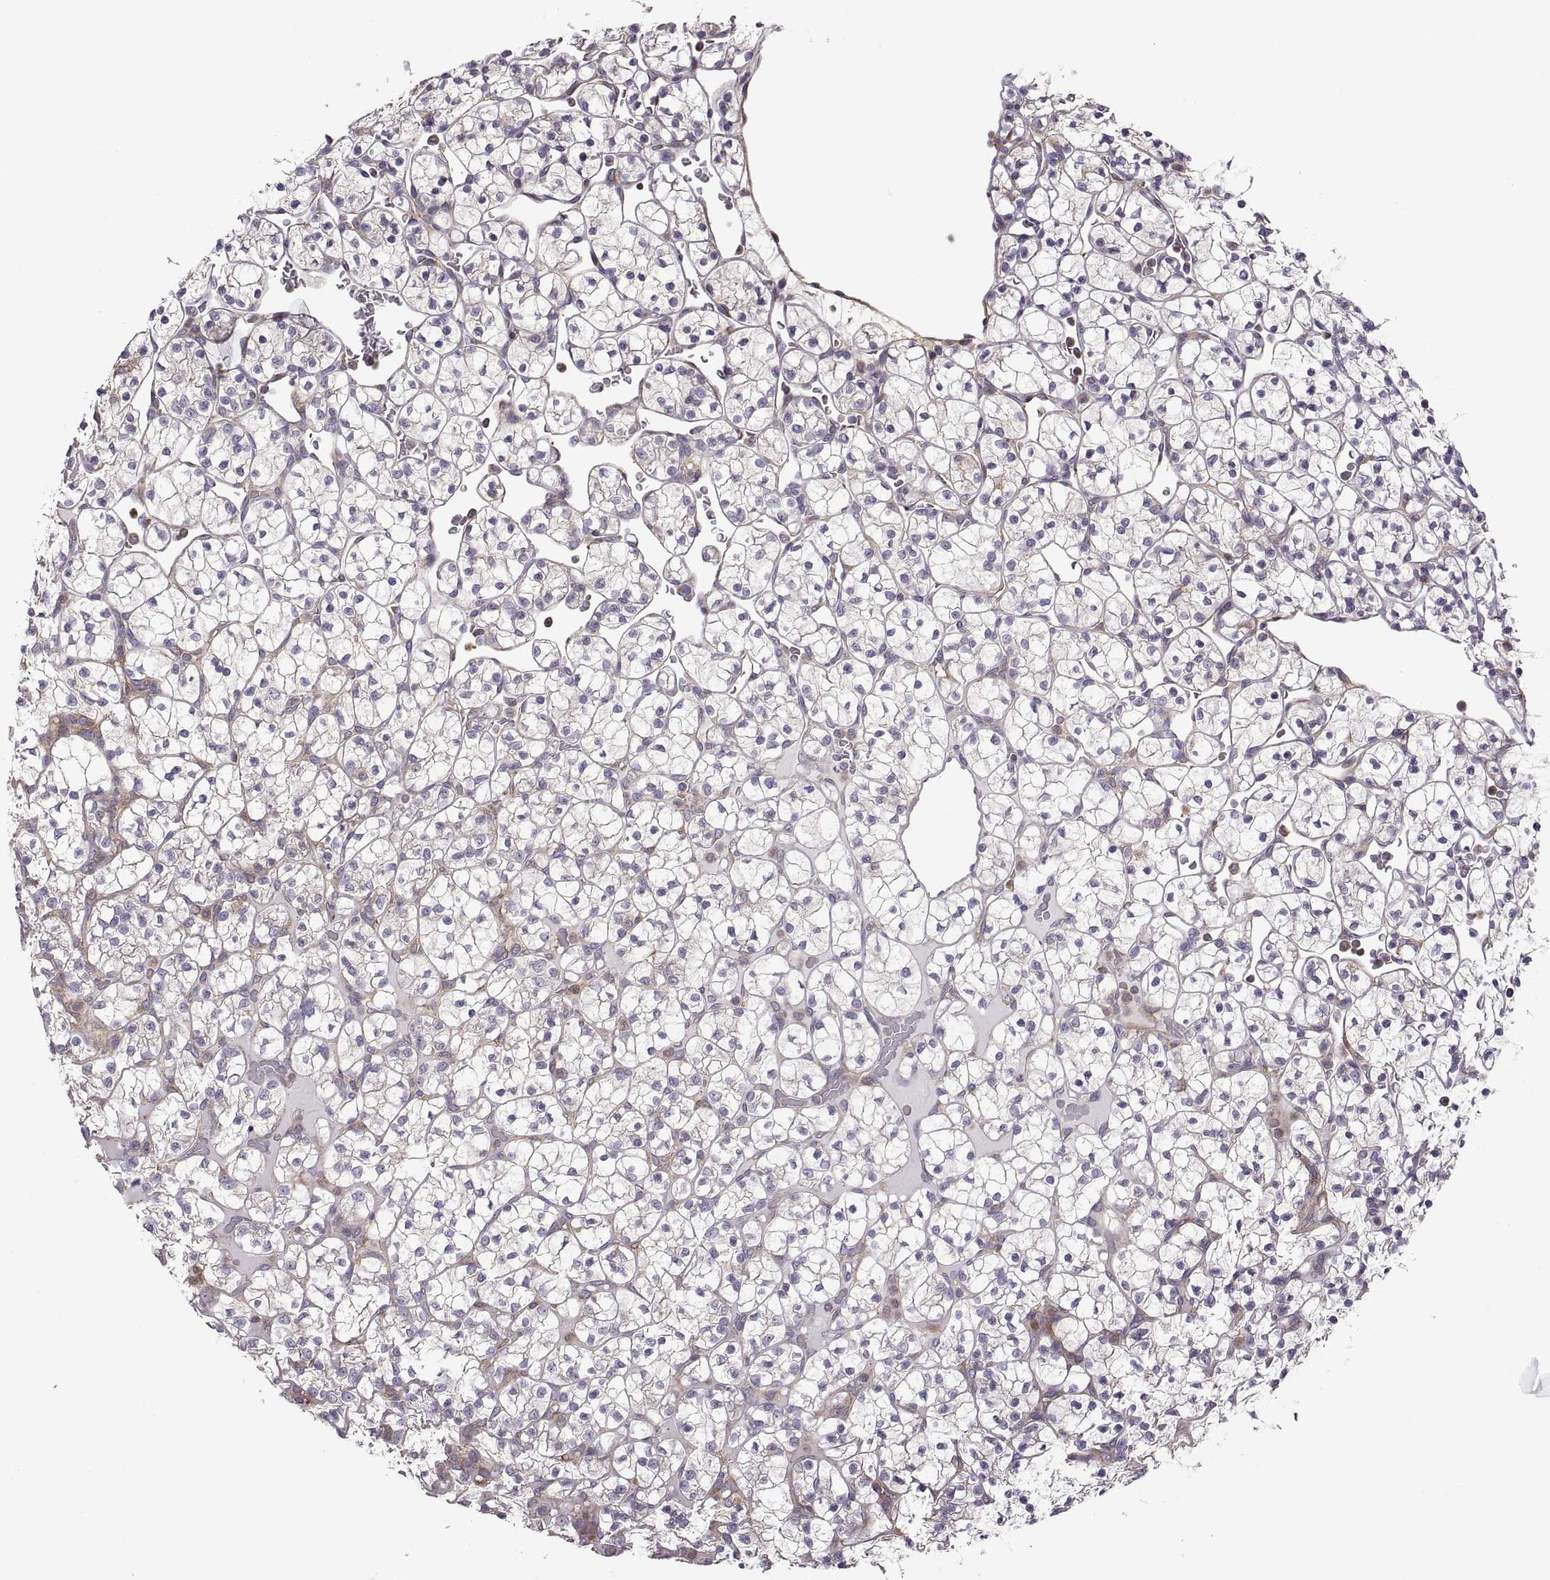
{"staining": {"intensity": "negative", "quantity": "none", "location": "none"}, "tissue": "renal cancer", "cell_type": "Tumor cells", "image_type": "cancer", "snomed": [{"axis": "morphology", "description": "Adenocarcinoma, NOS"}, {"axis": "topography", "description": "Kidney"}], "caption": "This is an immunohistochemistry (IHC) micrograph of renal cancer (adenocarcinoma). There is no staining in tumor cells.", "gene": "SPATA32", "patient": {"sex": "female", "age": 89}}